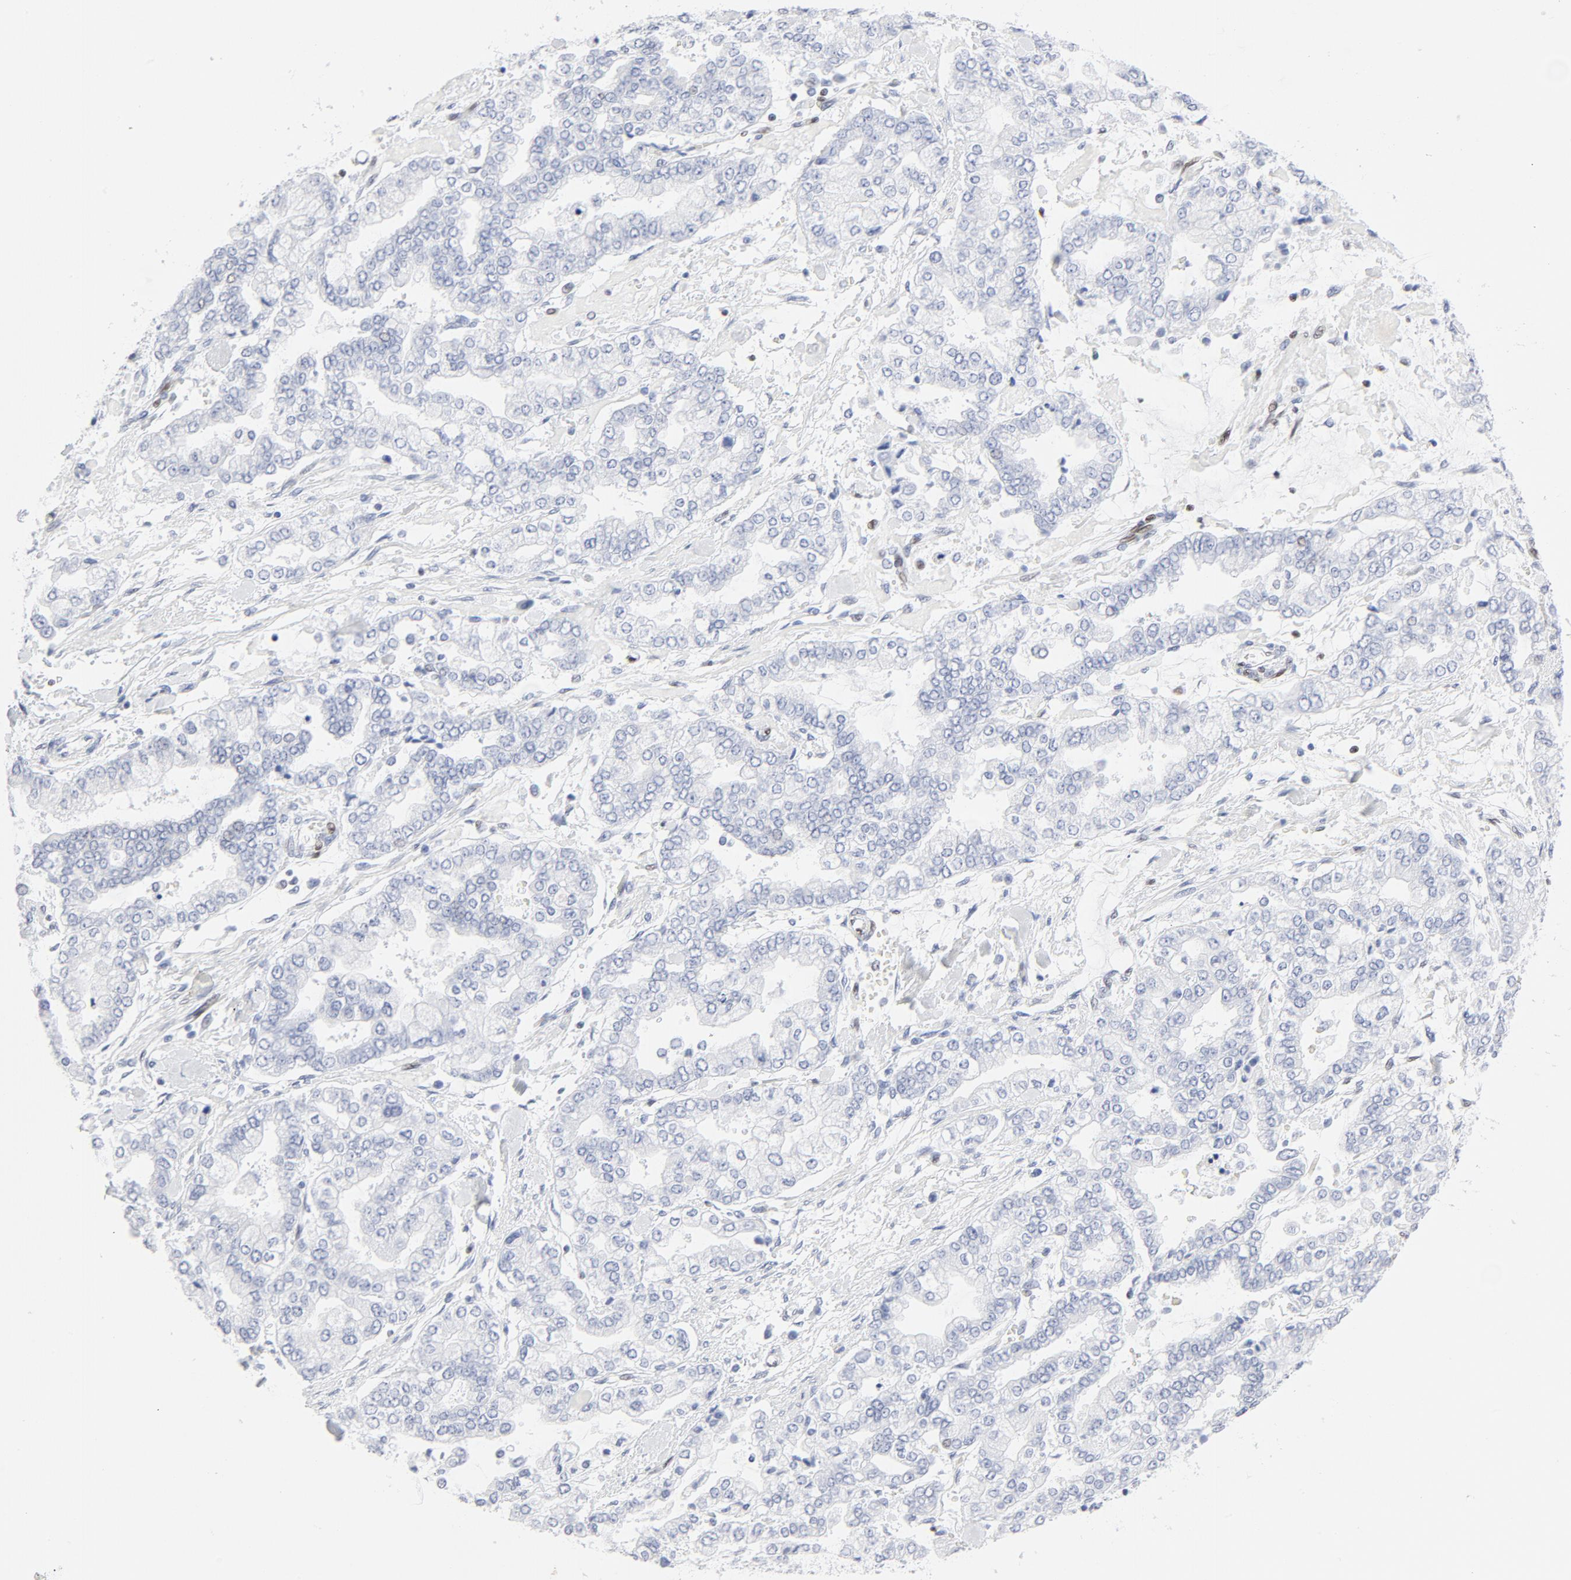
{"staining": {"intensity": "negative", "quantity": "none", "location": "none"}, "tissue": "stomach cancer", "cell_type": "Tumor cells", "image_type": "cancer", "snomed": [{"axis": "morphology", "description": "Normal tissue, NOS"}, {"axis": "morphology", "description": "Adenocarcinoma, NOS"}, {"axis": "topography", "description": "Stomach, upper"}, {"axis": "topography", "description": "Stomach"}], "caption": "This micrograph is of stomach adenocarcinoma stained with IHC to label a protein in brown with the nuclei are counter-stained blue. There is no expression in tumor cells.", "gene": "ATF2", "patient": {"sex": "male", "age": 76}}